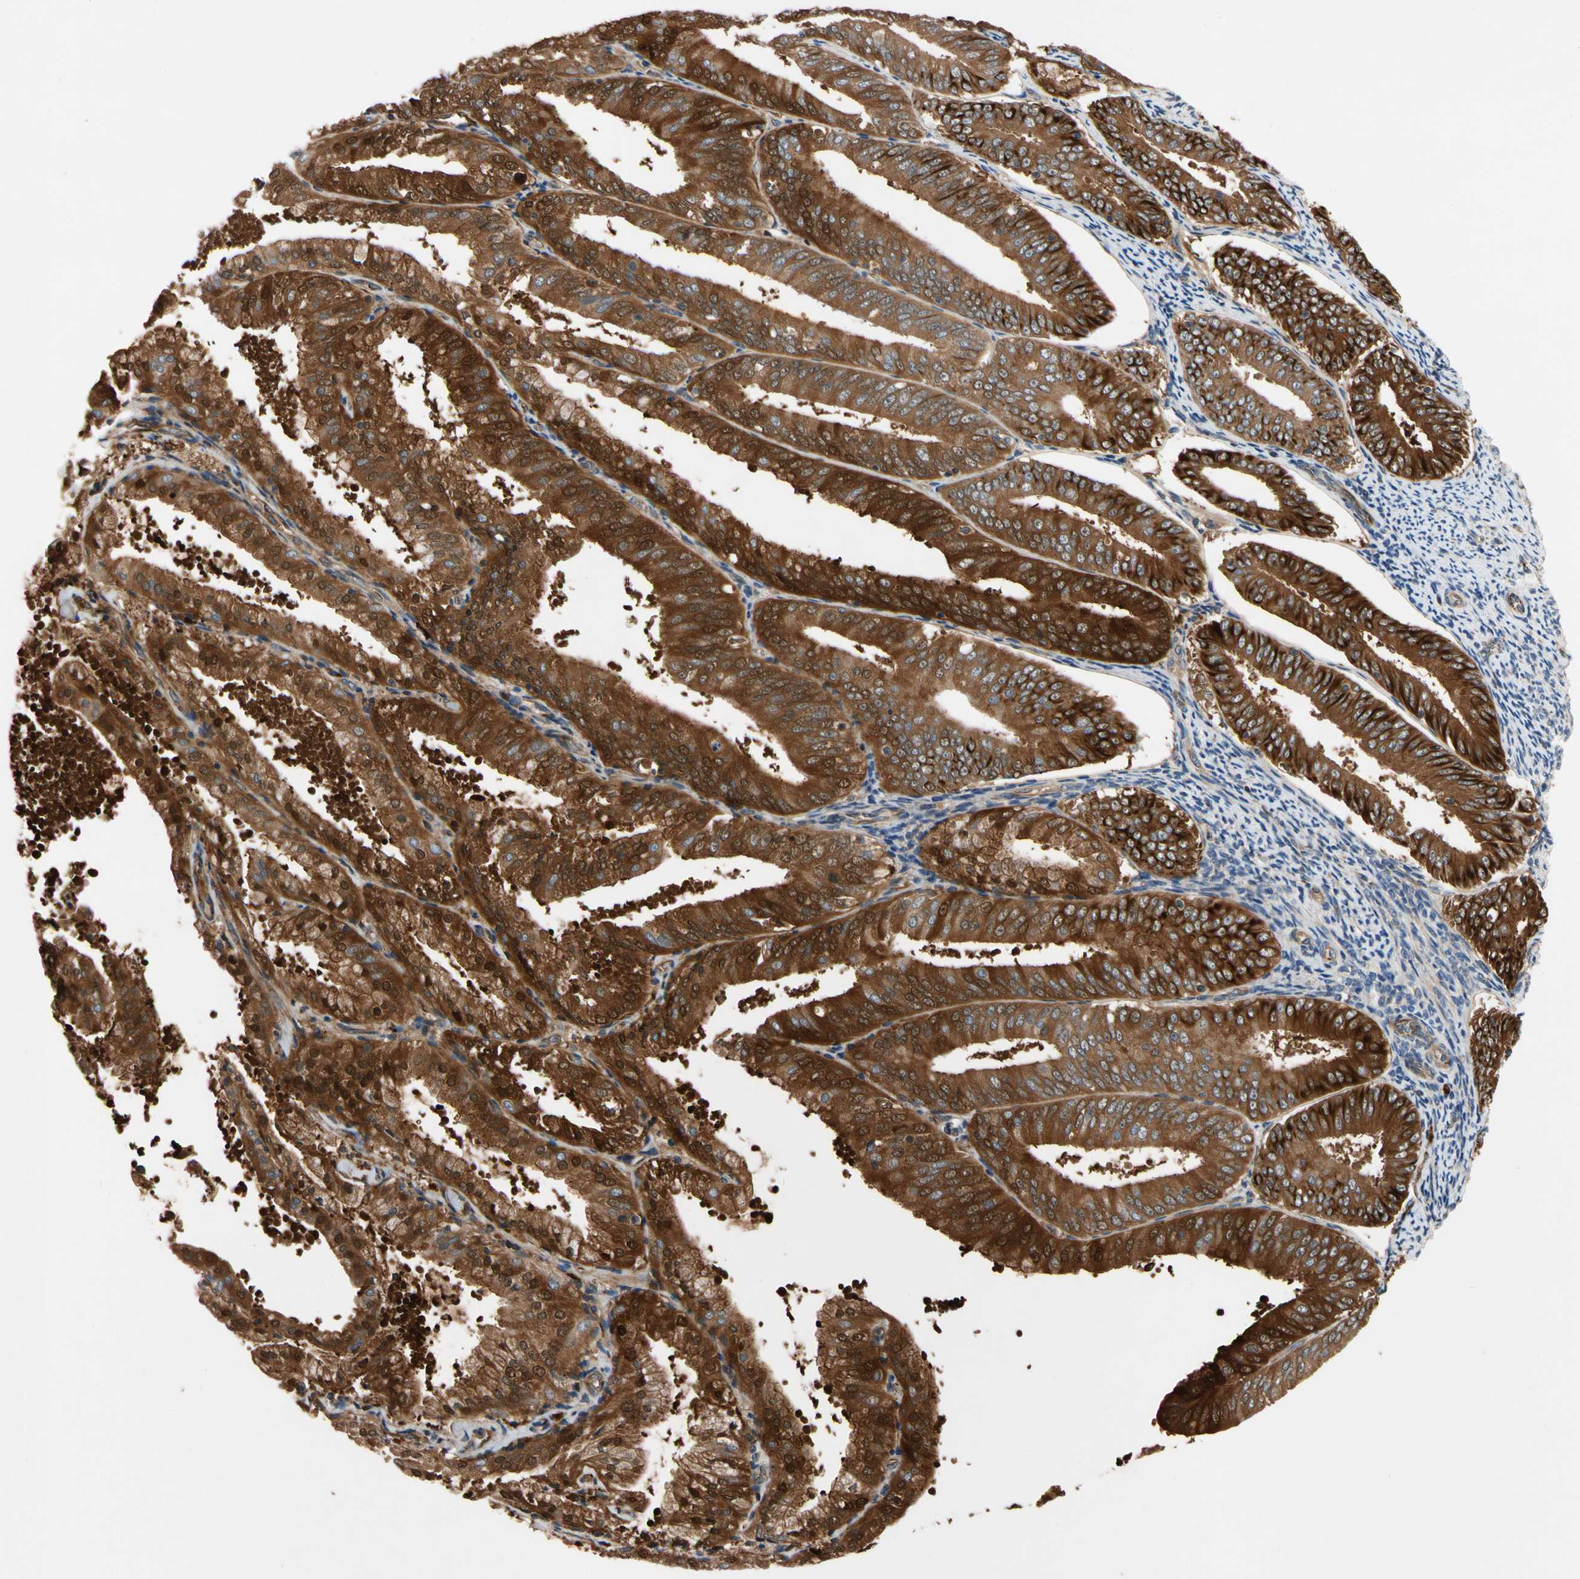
{"staining": {"intensity": "strong", "quantity": ">75%", "location": "cytoplasmic/membranous"}, "tissue": "endometrial cancer", "cell_type": "Tumor cells", "image_type": "cancer", "snomed": [{"axis": "morphology", "description": "Adenocarcinoma, NOS"}, {"axis": "topography", "description": "Endometrium"}], "caption": "The micrograph reveals a brown stain indicating the presence of a protein in the cytoplasmic/membranous of tumor cells in endometrial cancer. The protein of interest is shown in brown color, while the nuclei are stained blue.", "gene": "FGD6", "patient": {"sex": "female", "age": 63}}